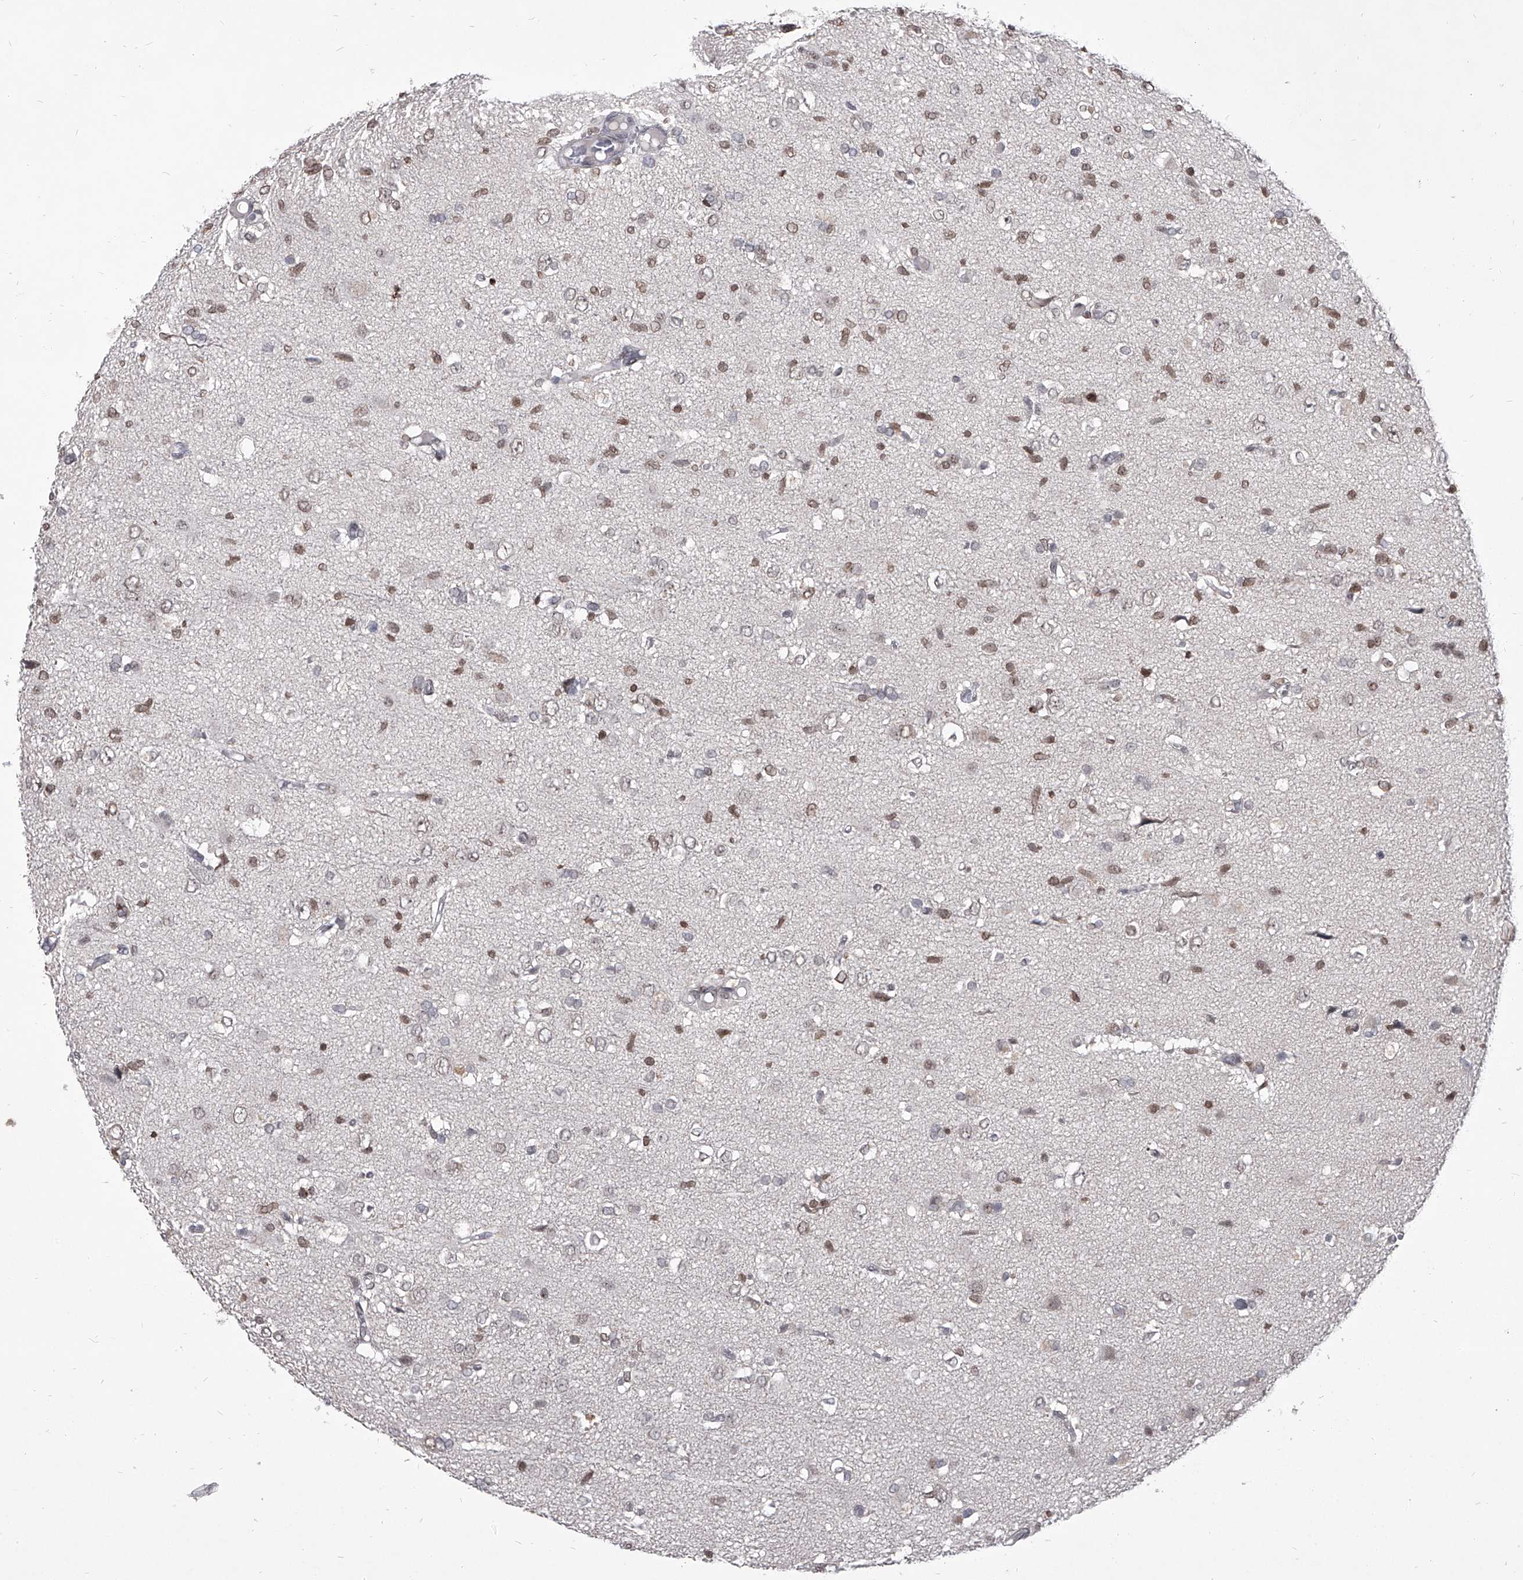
{"staining": {"intensity": "moderate", "quantity": "25%-75%", "location": "nuclear"}, "tissue": "glioma", "cell_type": "Tumor cells", "image_type": "cancer", "snomed": [{"axis": "morphology", "description": "Glioma, malignant, High grade"}, {"axis": "topography", "description": "Brain"}], "caption": "IHC of malignant glioma (high-grade) shows medium levels of moderate nuclear positivity in approximately 25%-75% of tumor cells.", "gene": "PPIL4", "patient": {"sex": "female", "age": 59}}